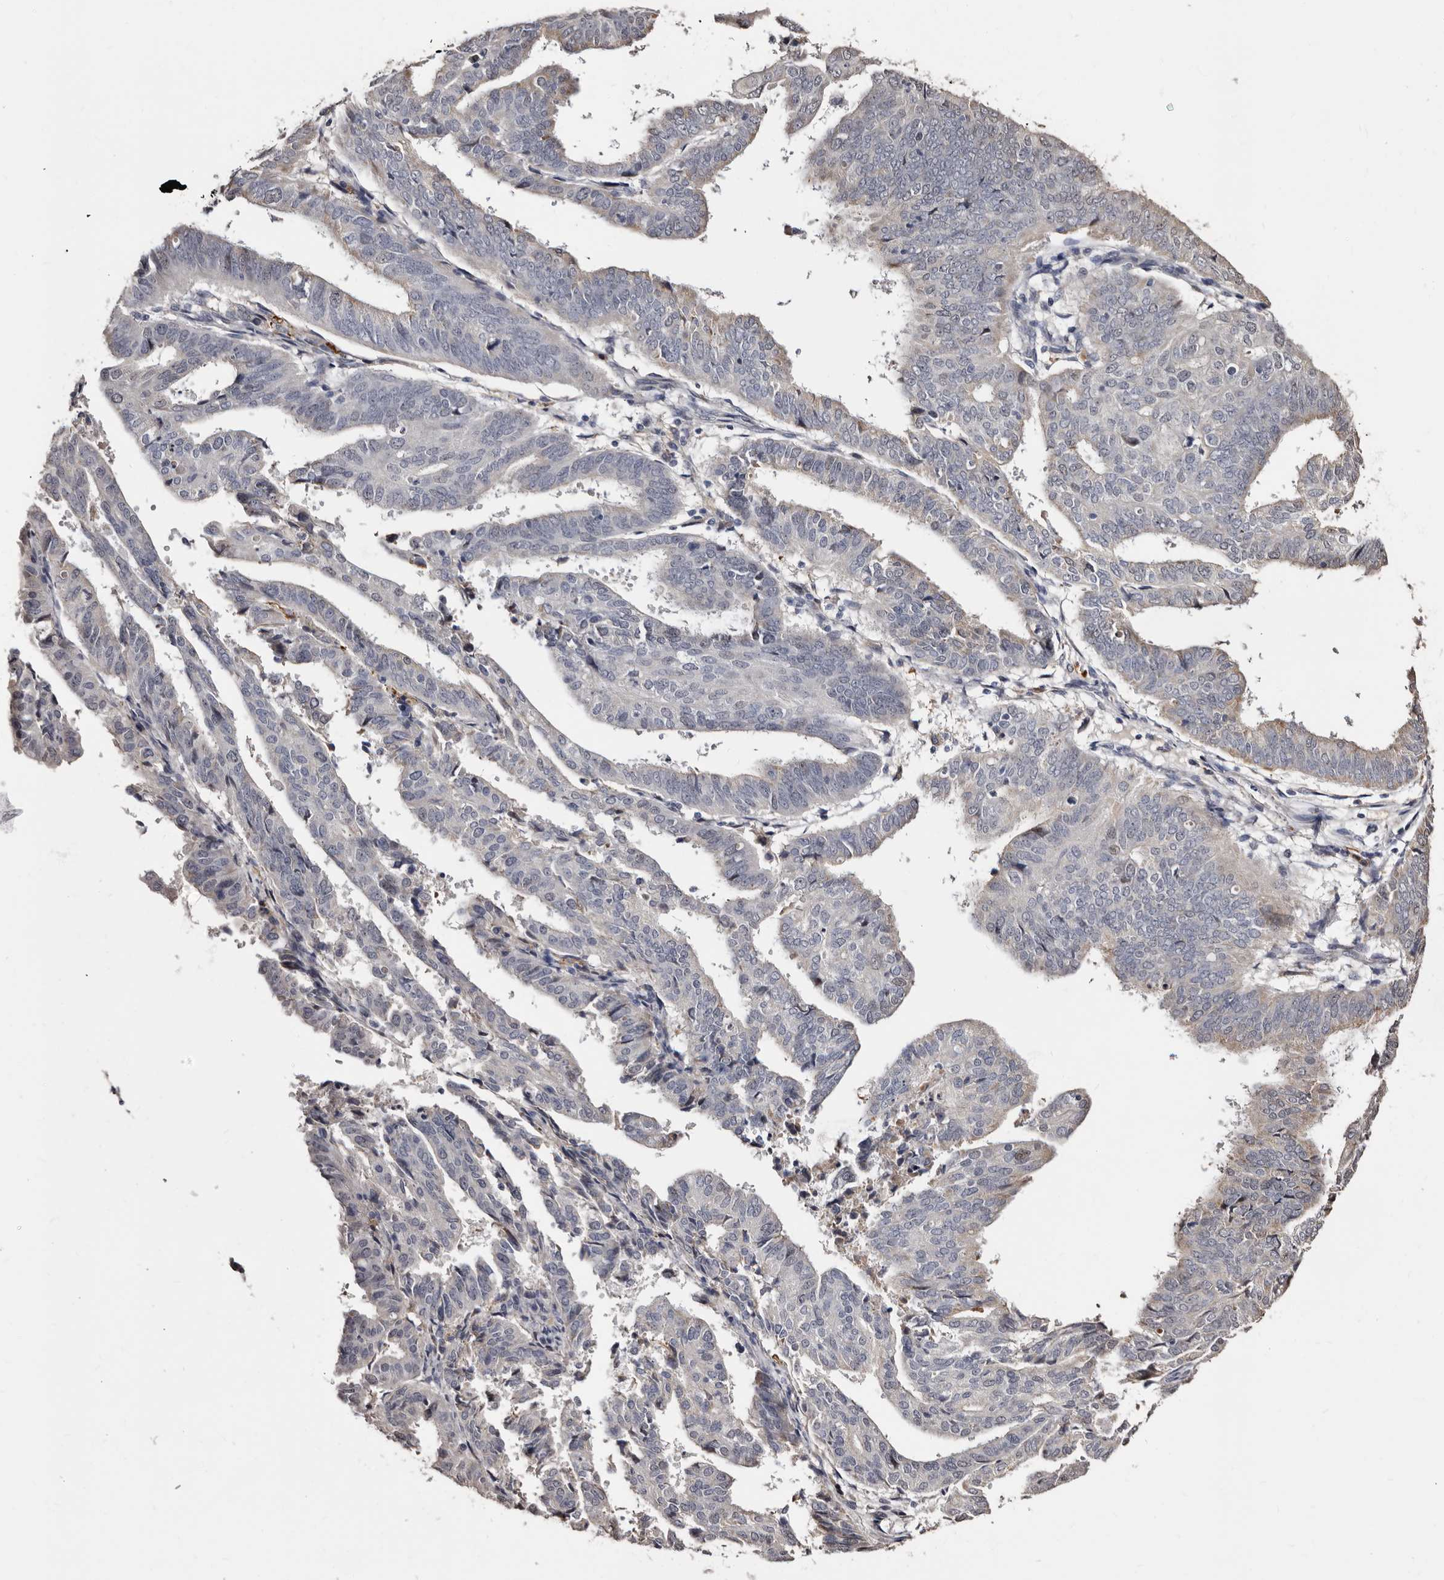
{"staining": {"intensity": "negative", "quantity": "none", "location": "none"}, "tissue": "endometrial cancer", "cell_type": "Tumor cells", "image_type": "cancer", "snomed": [{"axis": "morphology", "description": "Adenocarcinoma, NOS"}, {"axis": "topography", "description": "Uterus"}], "caption": "The photomicrograph reveals no significant staining in tumor cells of endometrial cancer (adenocarcinoma). (Stains: DAB (3,3'-diaminobenzidine) immunohistochemistry with hematoxylin counter stain, Microscopy: brightfield microscopy at high magnification).", "gene": "PTAFR", "patient": {"sex": "female", "age": 77}}